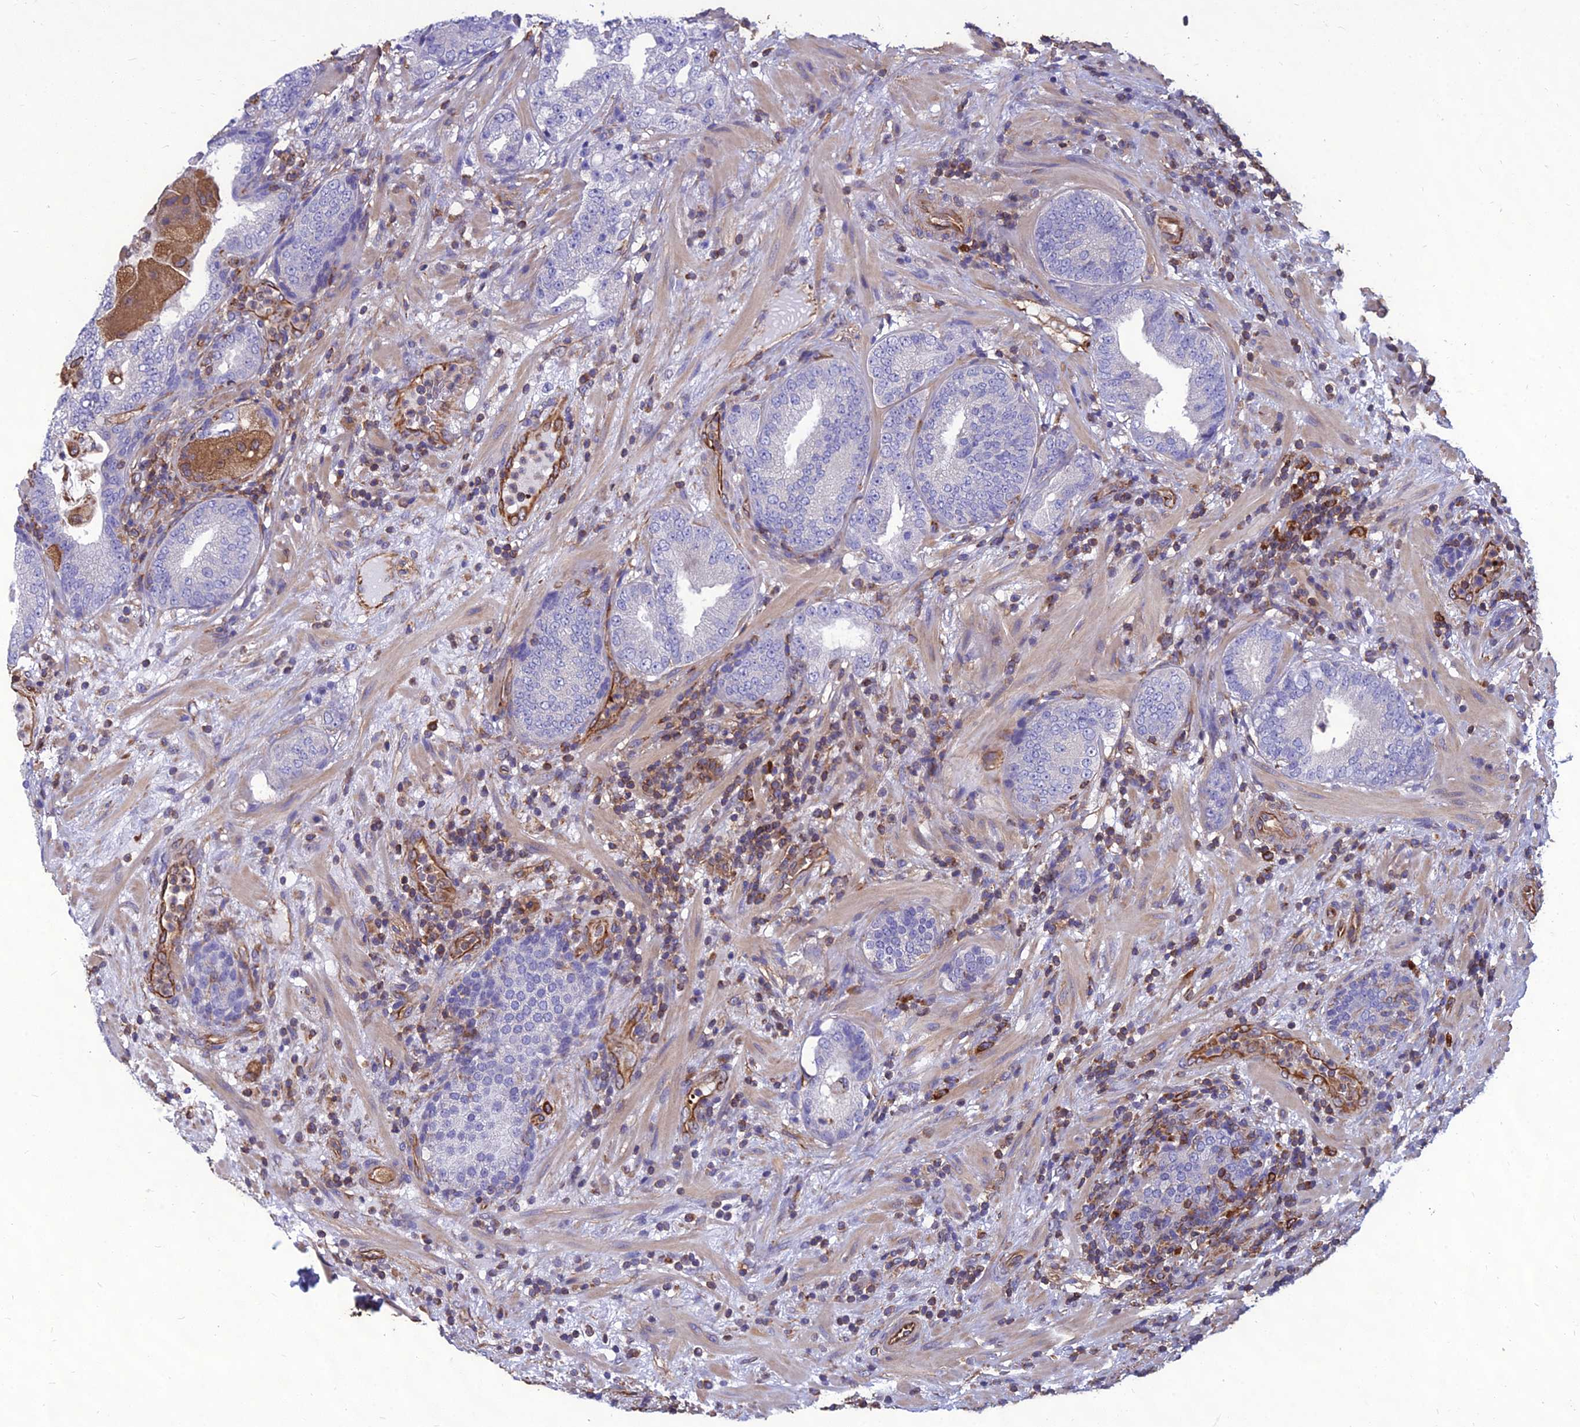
{"staining": {"intensity": "negative", "quantity": "none", "location": "none"}, "tissue": "prostate cancer", "cell_type": "Tumor cells", "image_type": "cancer", "snomed": [{"axis": "morphology", "description": "Adenocarcinoma, High grade"}, {"axis": "topography", "description": "Prostate"}], "caption": "Tumor cells show no significant staining in high-grade adenocarcinoma (prostate). (Stains: DAB immunohistochemistry (IHC) with hematoxylin counter stain, Microscopy: brightfield microscopy at high magnification).", "gene": "PSMD11", "patient": {"sex": "male", "age": 64}}